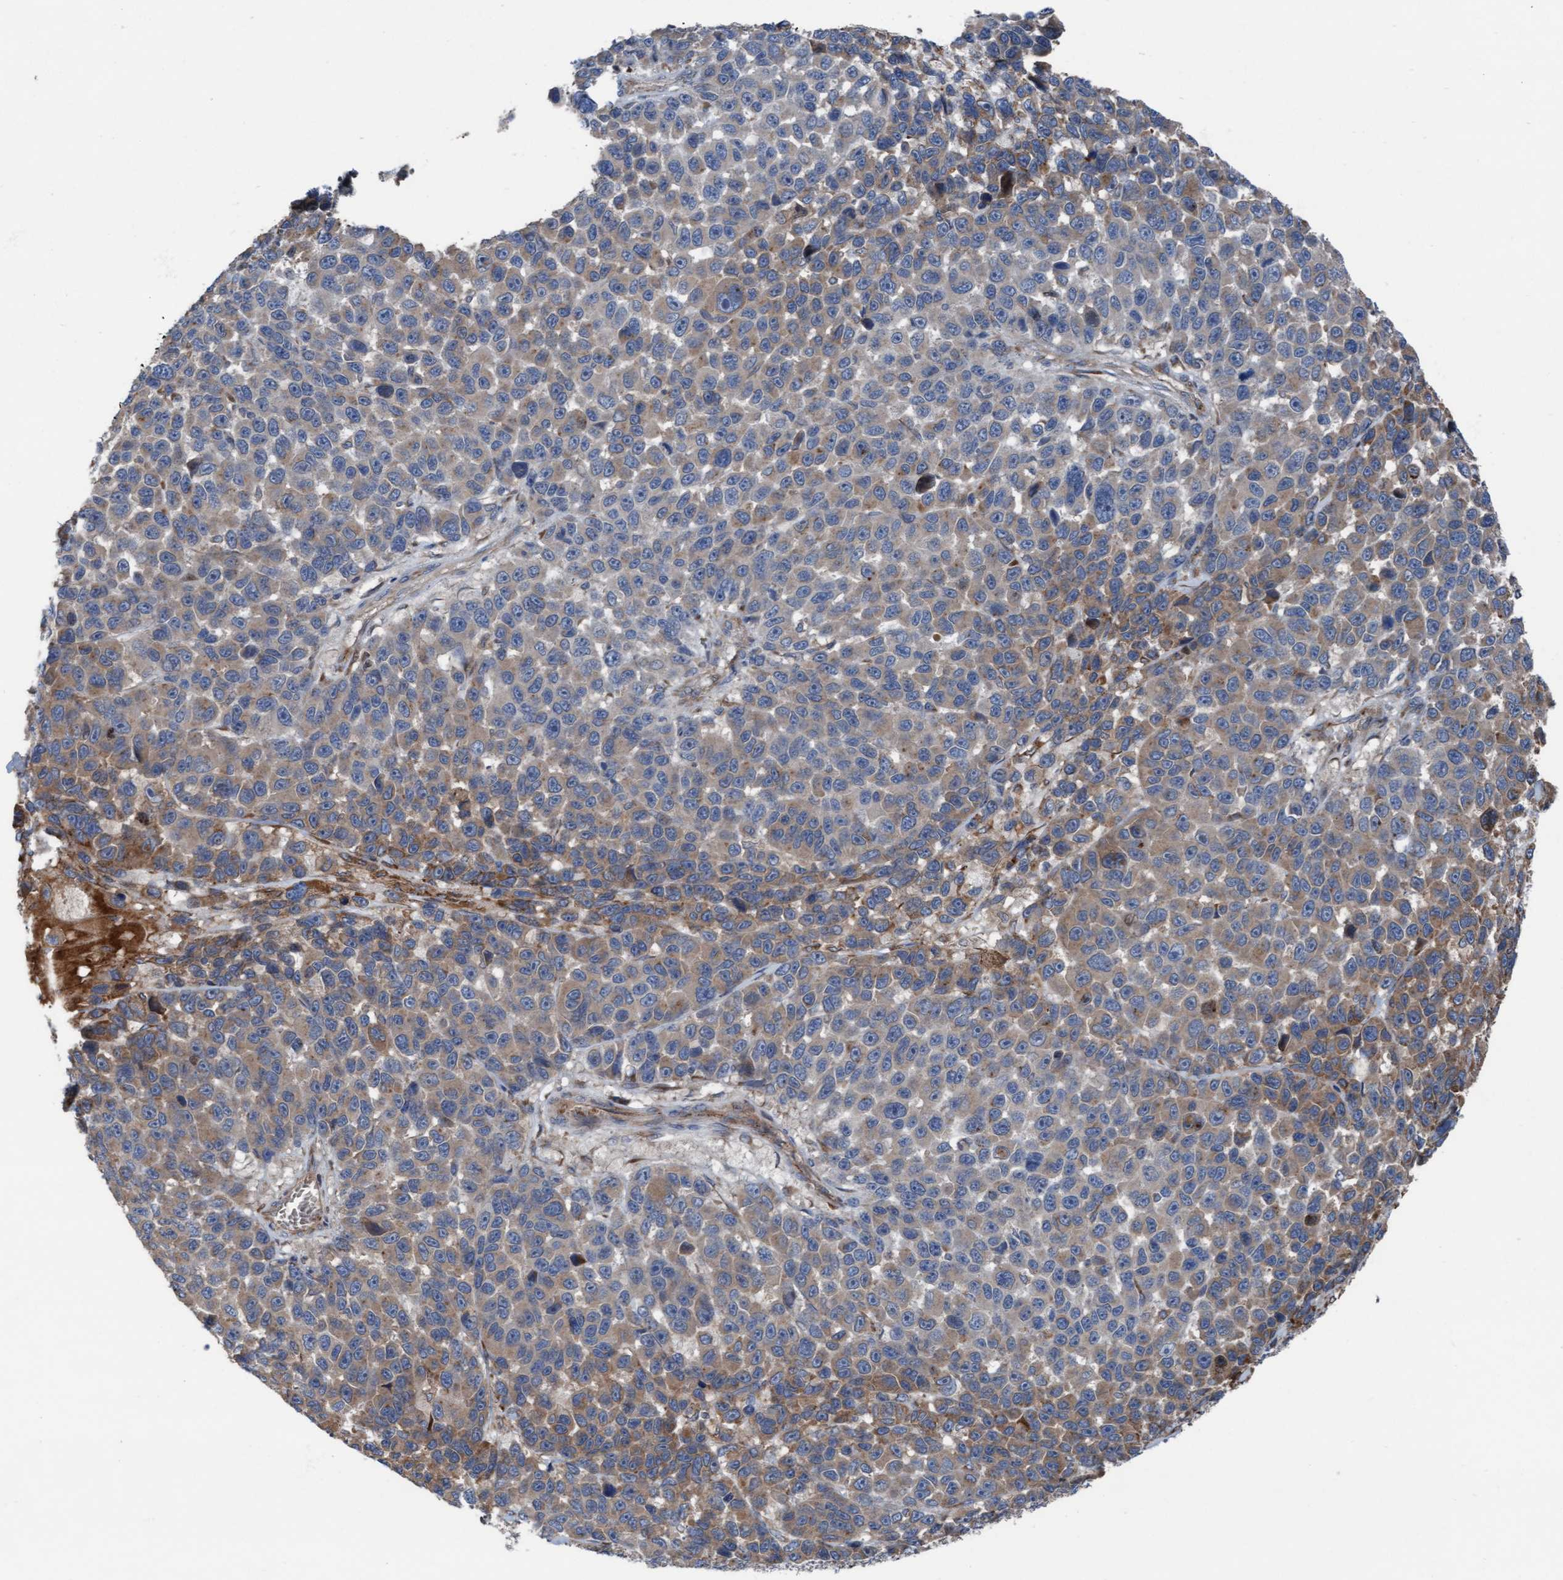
{"staining": {"intensity": "moderate", "quantity": "25%-75%", "location": "cytoplasmic/membranous"}, "tissue": "melanoma", "cell_type": "Tumor cells", "image_type": "cancer", "snomed": [{"axis": "morphology", "description": "Malignant melanoma, NOS"}, {"axis": "topography", "description": "Skin"}], "caption": "Melanoma stained with a protein marker exhibits moderate staining in tumor cells.", "gene": "KLHL26", "patient": {"sex": "male", "age": 53}}